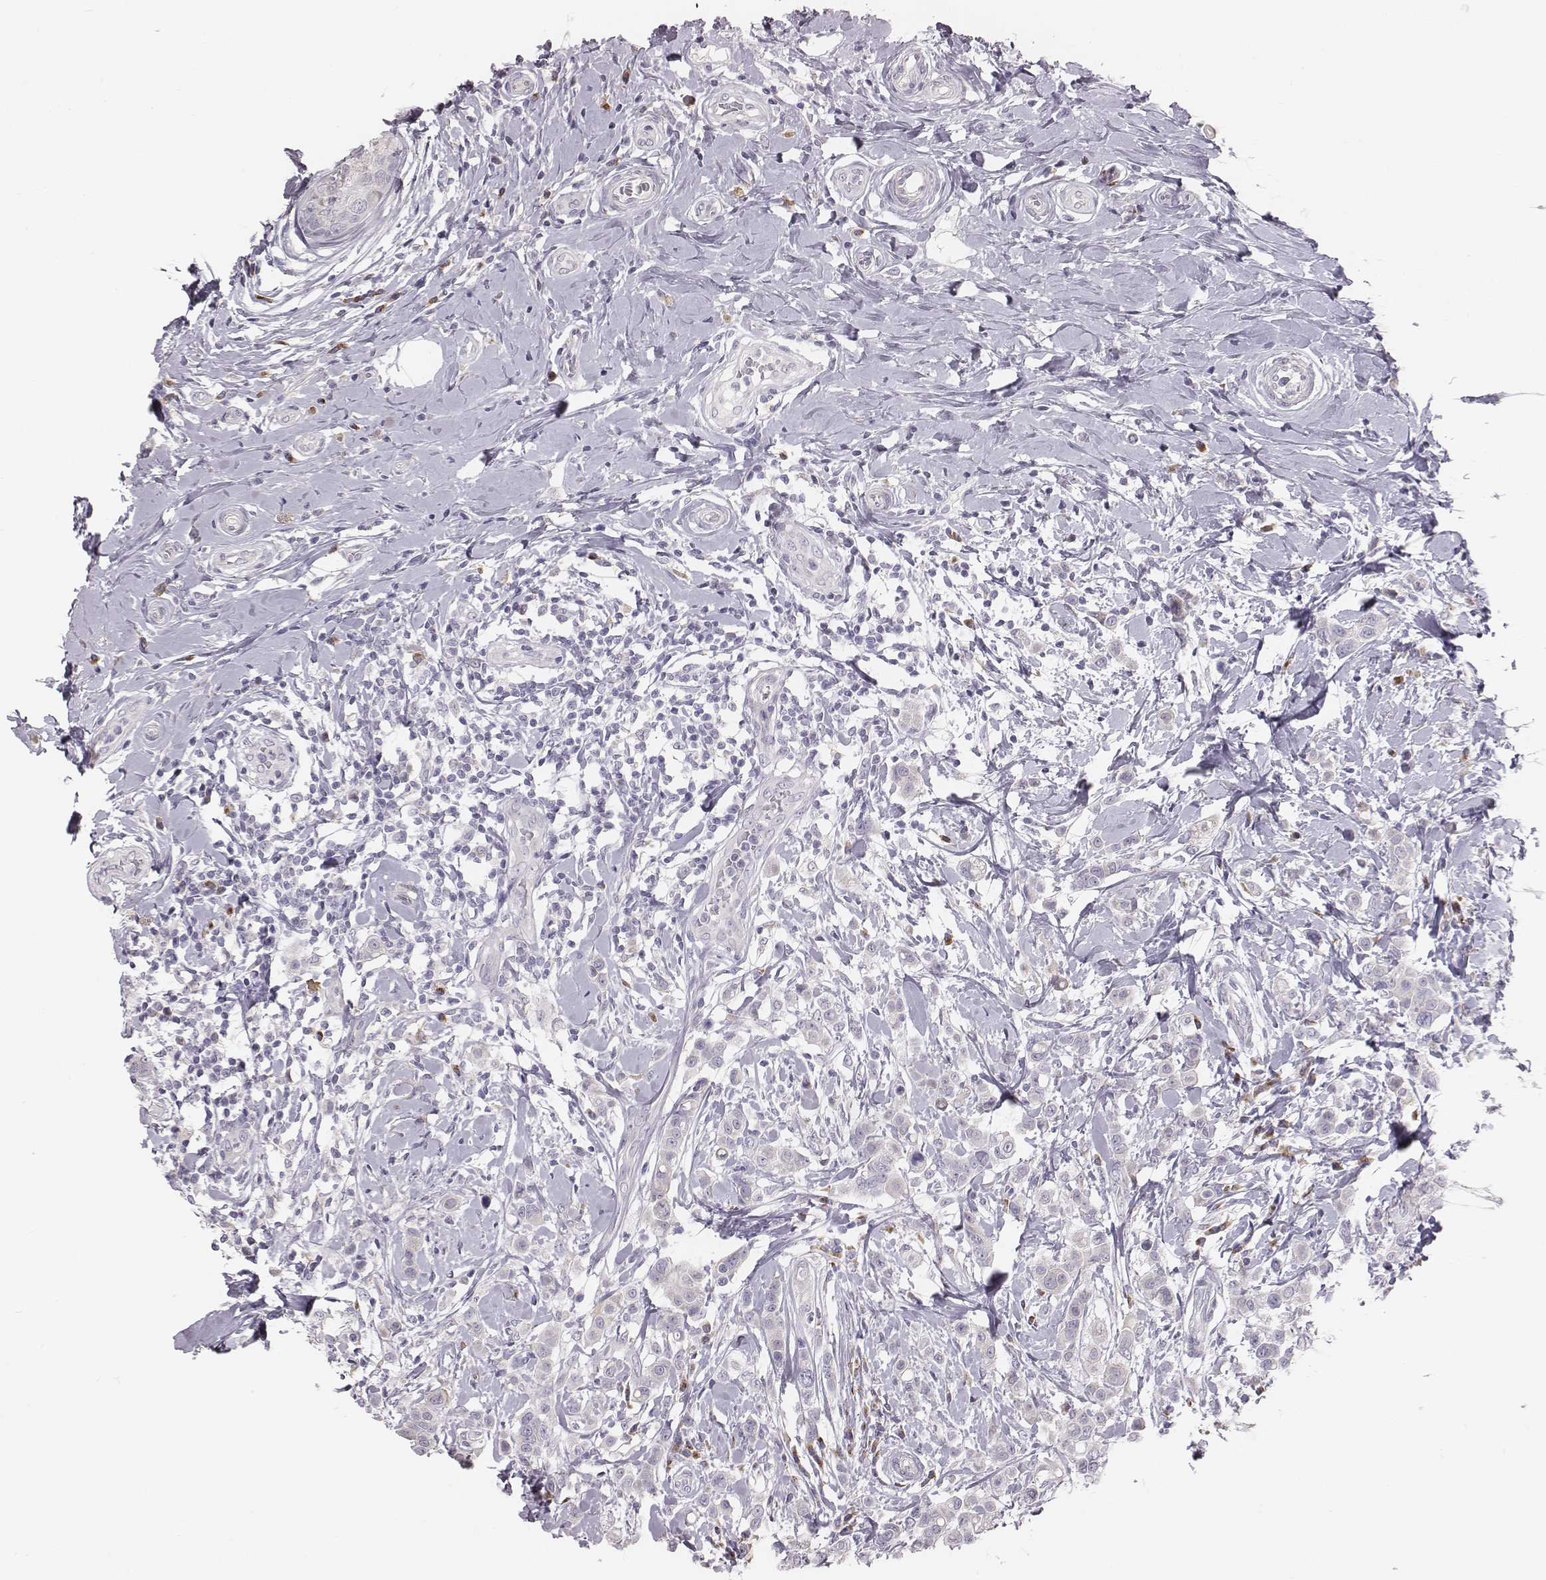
{"staining": {"intensity": "negative", "quantity": "none", "location": "none"}, "tissue": "breast cancer", "cell_type": "Tumor cells", "image_type": "cancer", "snomed": [{"axis": "morphology", "description": "Duct carcinoma"}, {"axis": "topography", "description": "Breast"}], "caption": "High magnification brightfield microscopy of intraductal carcinoma (breast) stained with DAB (3,3'-diaminobenzidine) (brown) and counterstained with hematoxylin (blue): tumor cells show no significant expression.", "gene": "C6orf58", "patient": {"sex": "female", "age": 27}}